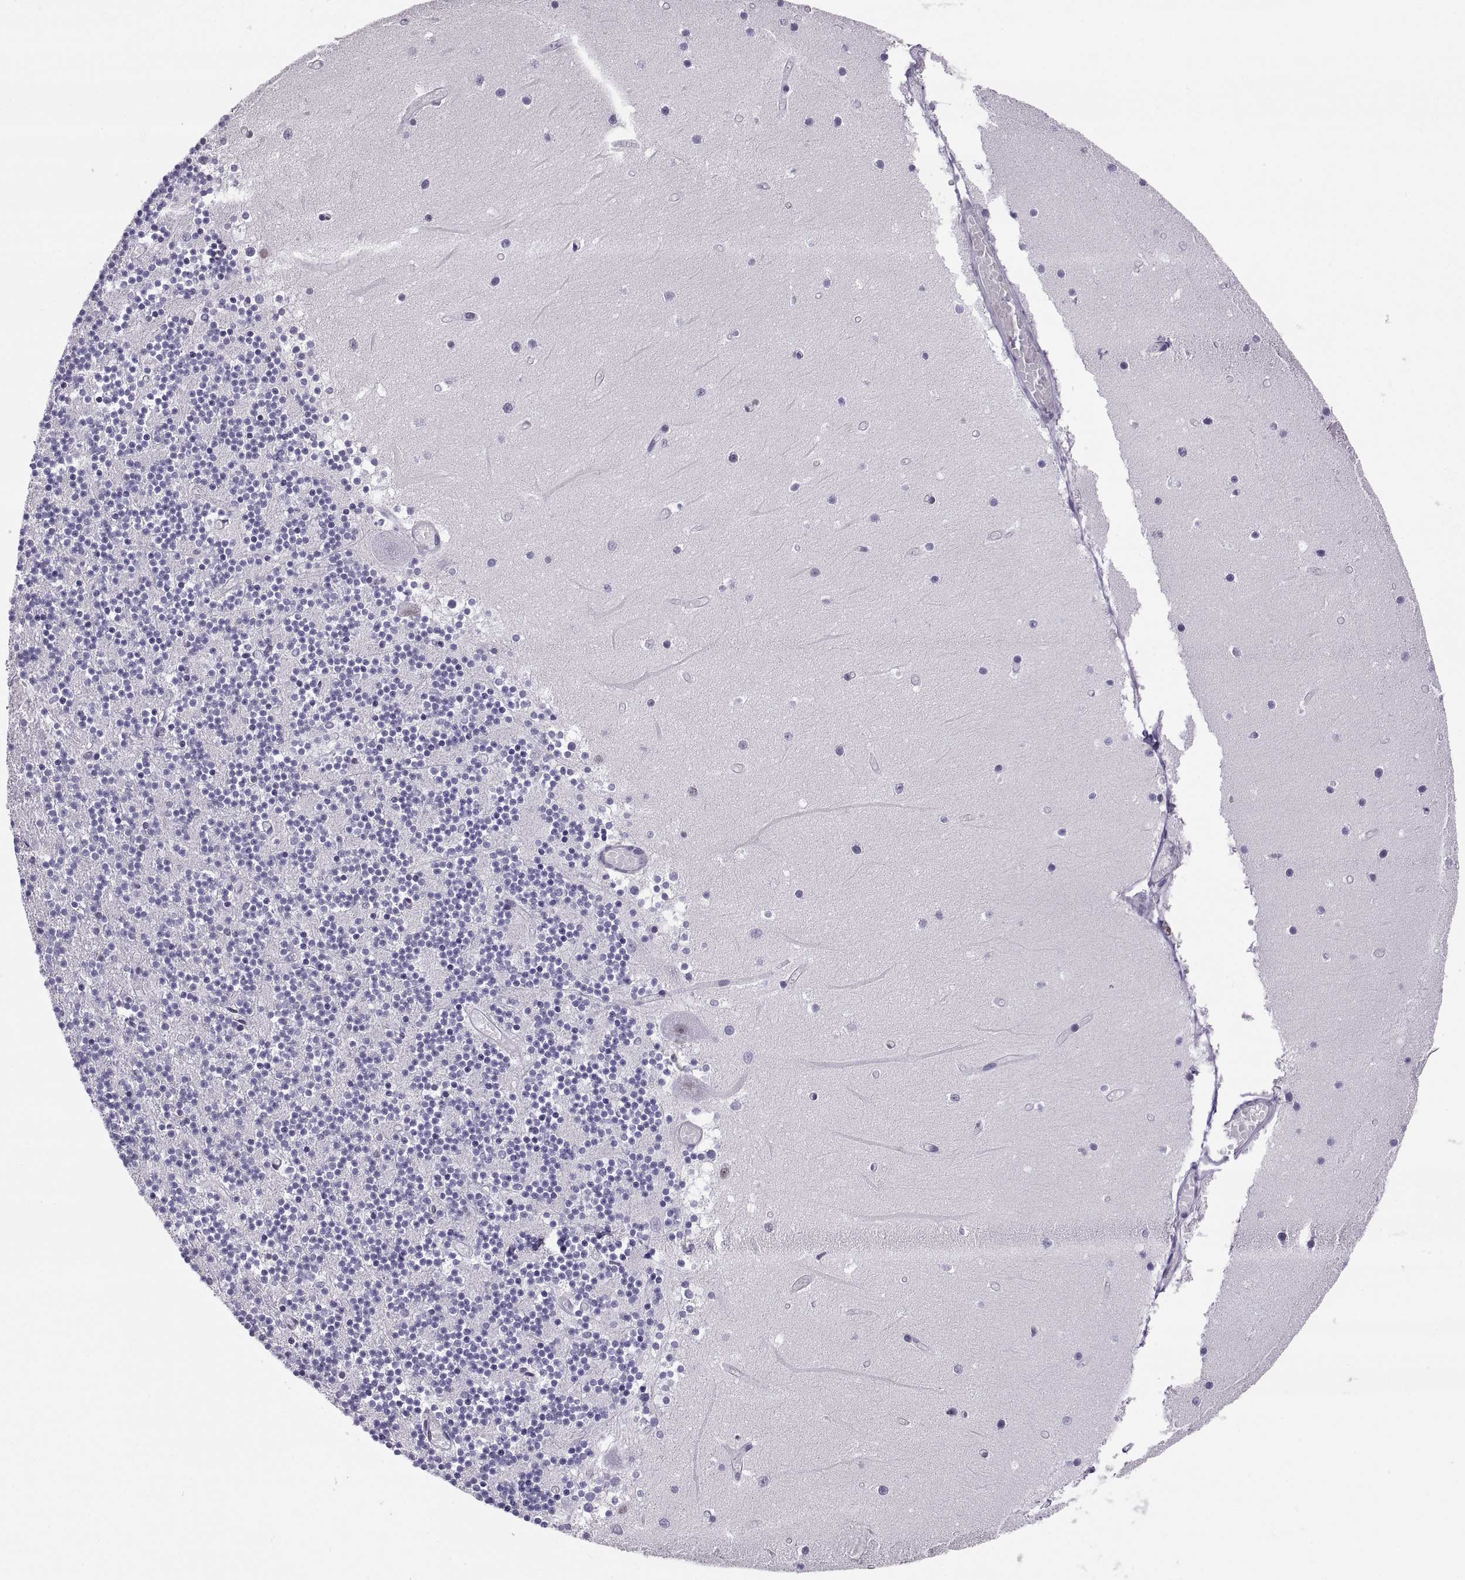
{"staining": {"intensity": "negative", "quantity": "none", "location": "none"}, "tissue": "cerebellum", "cell_type": "Cells in granular layer", "image_type": "normal", "snomed": [{"axis": "morphology", "description": "Normal tissue, NOS"}, {"axis": "topography", "description": "Cerebellum"}], "caption": "Immunohistochemistry (IHC) micrograph of benign cerebellum: cerebellum stained with DAB (3,3'-diaminobenzidine) shows no significant protein expression in cells in granular layer.", "gene": "CARTPT", "patient": {"sex": "female", "age": 28}}